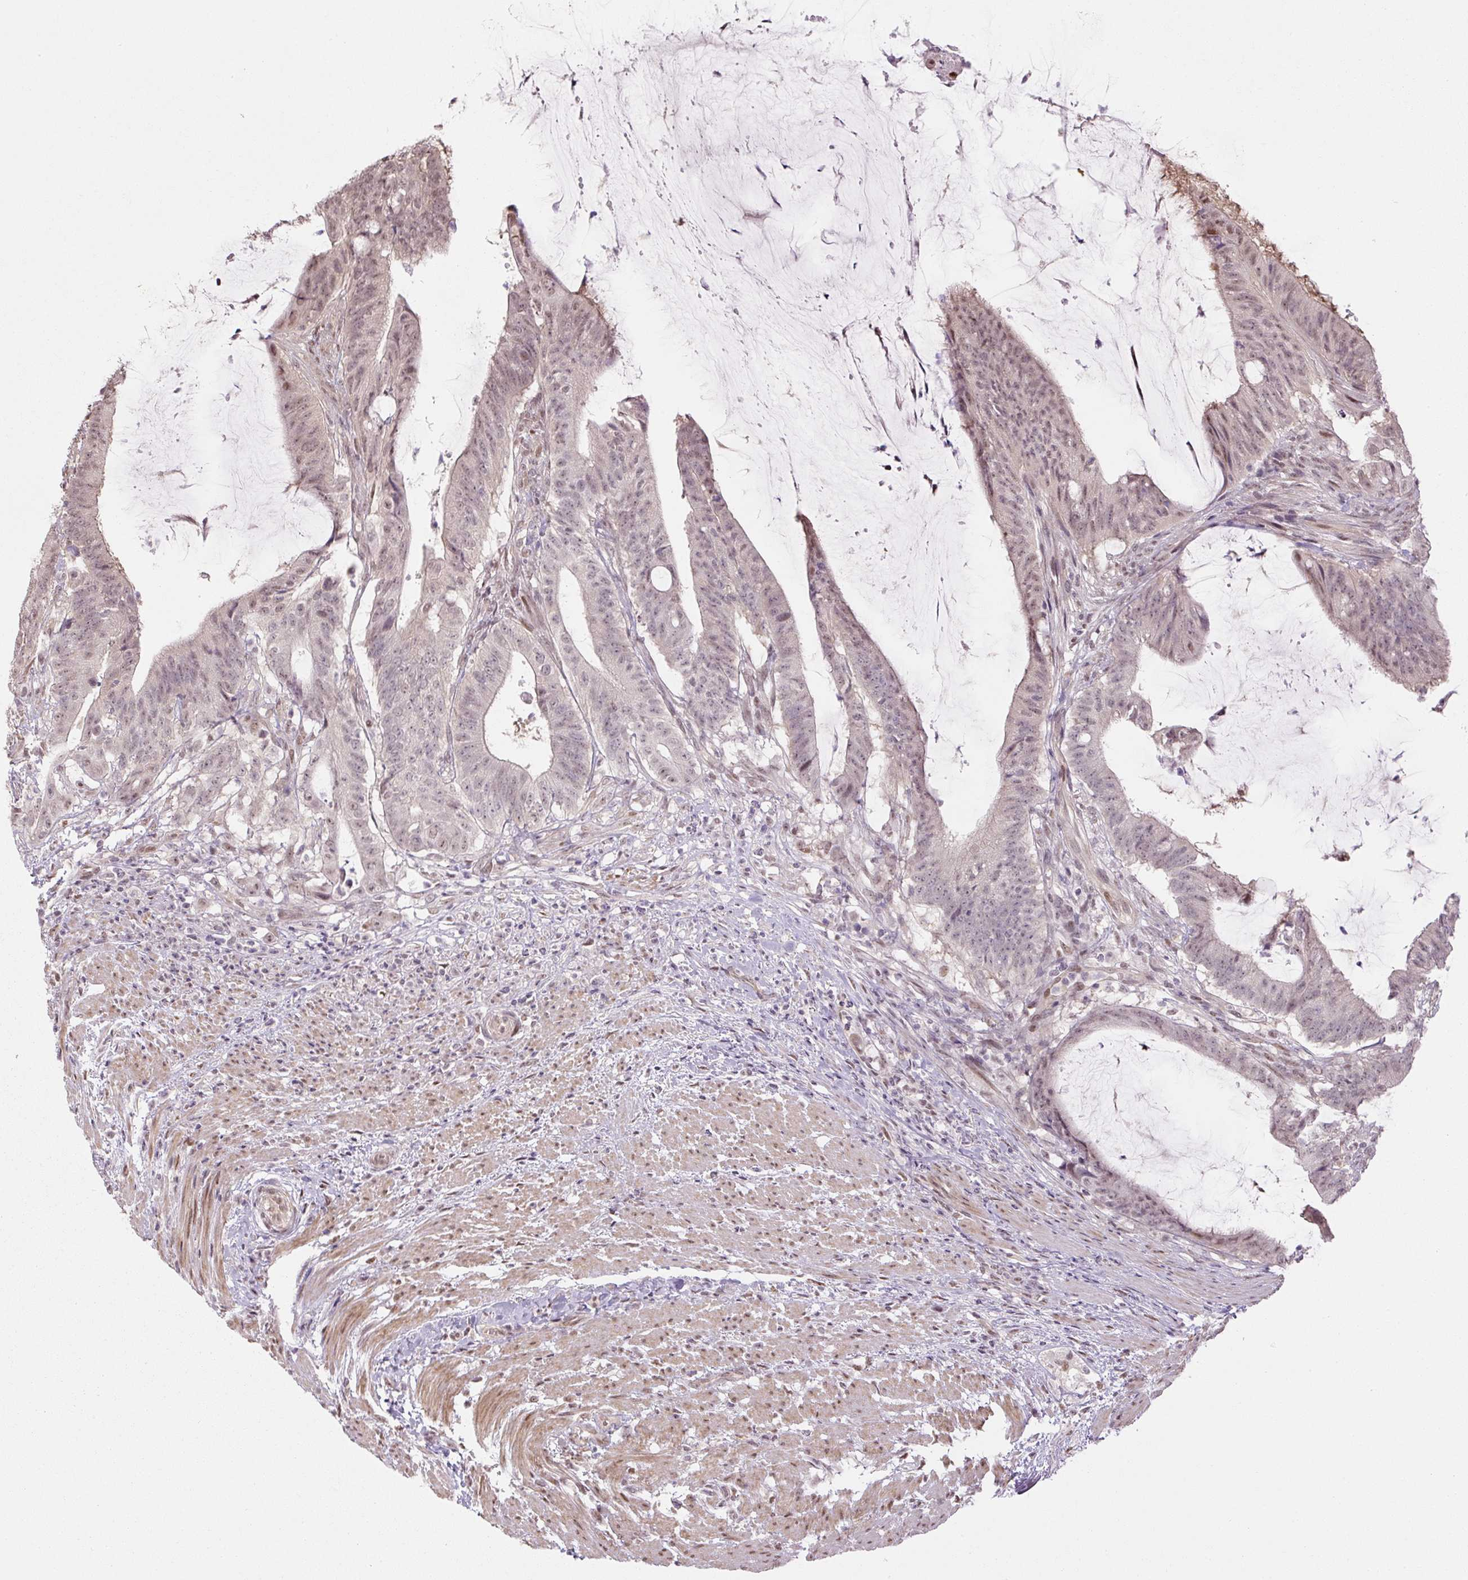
{"staining": {"intensity": "weak", "quantity": "25%-75%", "location": "nuclear"}, "tissue": "colorectal cancer", "cell_type": "Tumor cells", "image_type": "cancer", "snomed": [{"axis": "morphology", "description": "Adenocarcinoma, NOS"}, {"axis": "topography", "description": "Colon"}], "caption": "Tumor cells reveal low levels of weak nuclear positivity in about 25%-75% of cells in human adenocarcinoma (colorectal). The staining was performed using DAB to visualize the protein expression in brown, while the nuclei were stained in blue with hematoxylin (Magnification: 20x).", "gene": "TCFL5", "patient": {"sex": "female", "age": 43}}